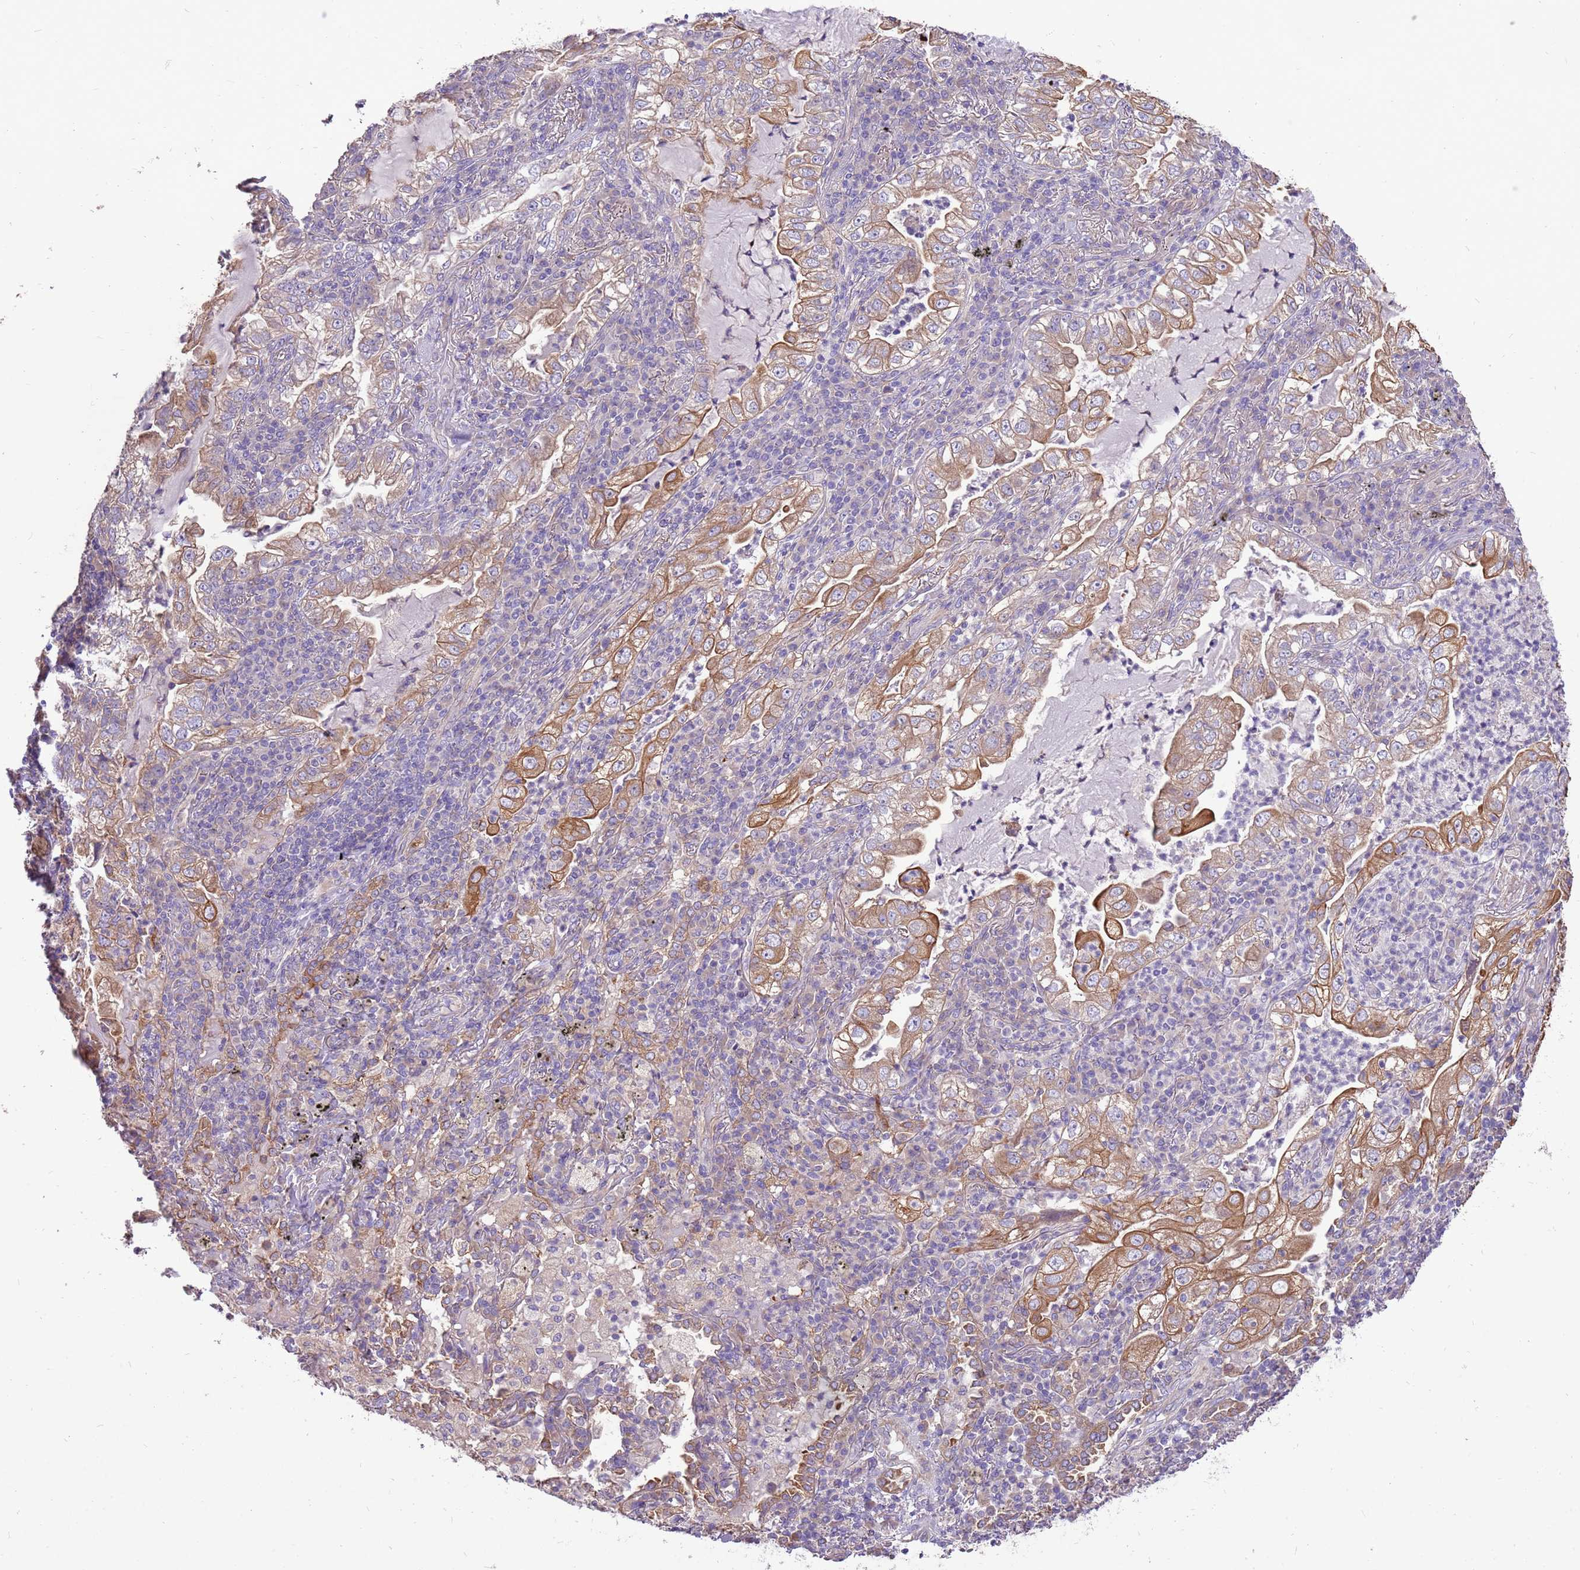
{"staining": {"intensity": "moderate", "quantity": "25%-75%", "location": "cytoplasmic/membranous"}, "tissue": "lung cancer", "cell_type": "Tumor cells", "image_type": "cancer", "snomed": [{"axis": "morphology", "description": "Adenocarcinoma, NOS"}, {"axis": "topography", "description": "Lung"}], "caption": "Lung cancer tissue shows moderate cytoplasmic/membranous positivity in approximately 25%-75% of tumor cells", "gene": "WASHC4", "patient": {"sex": "female", "age": 73}}